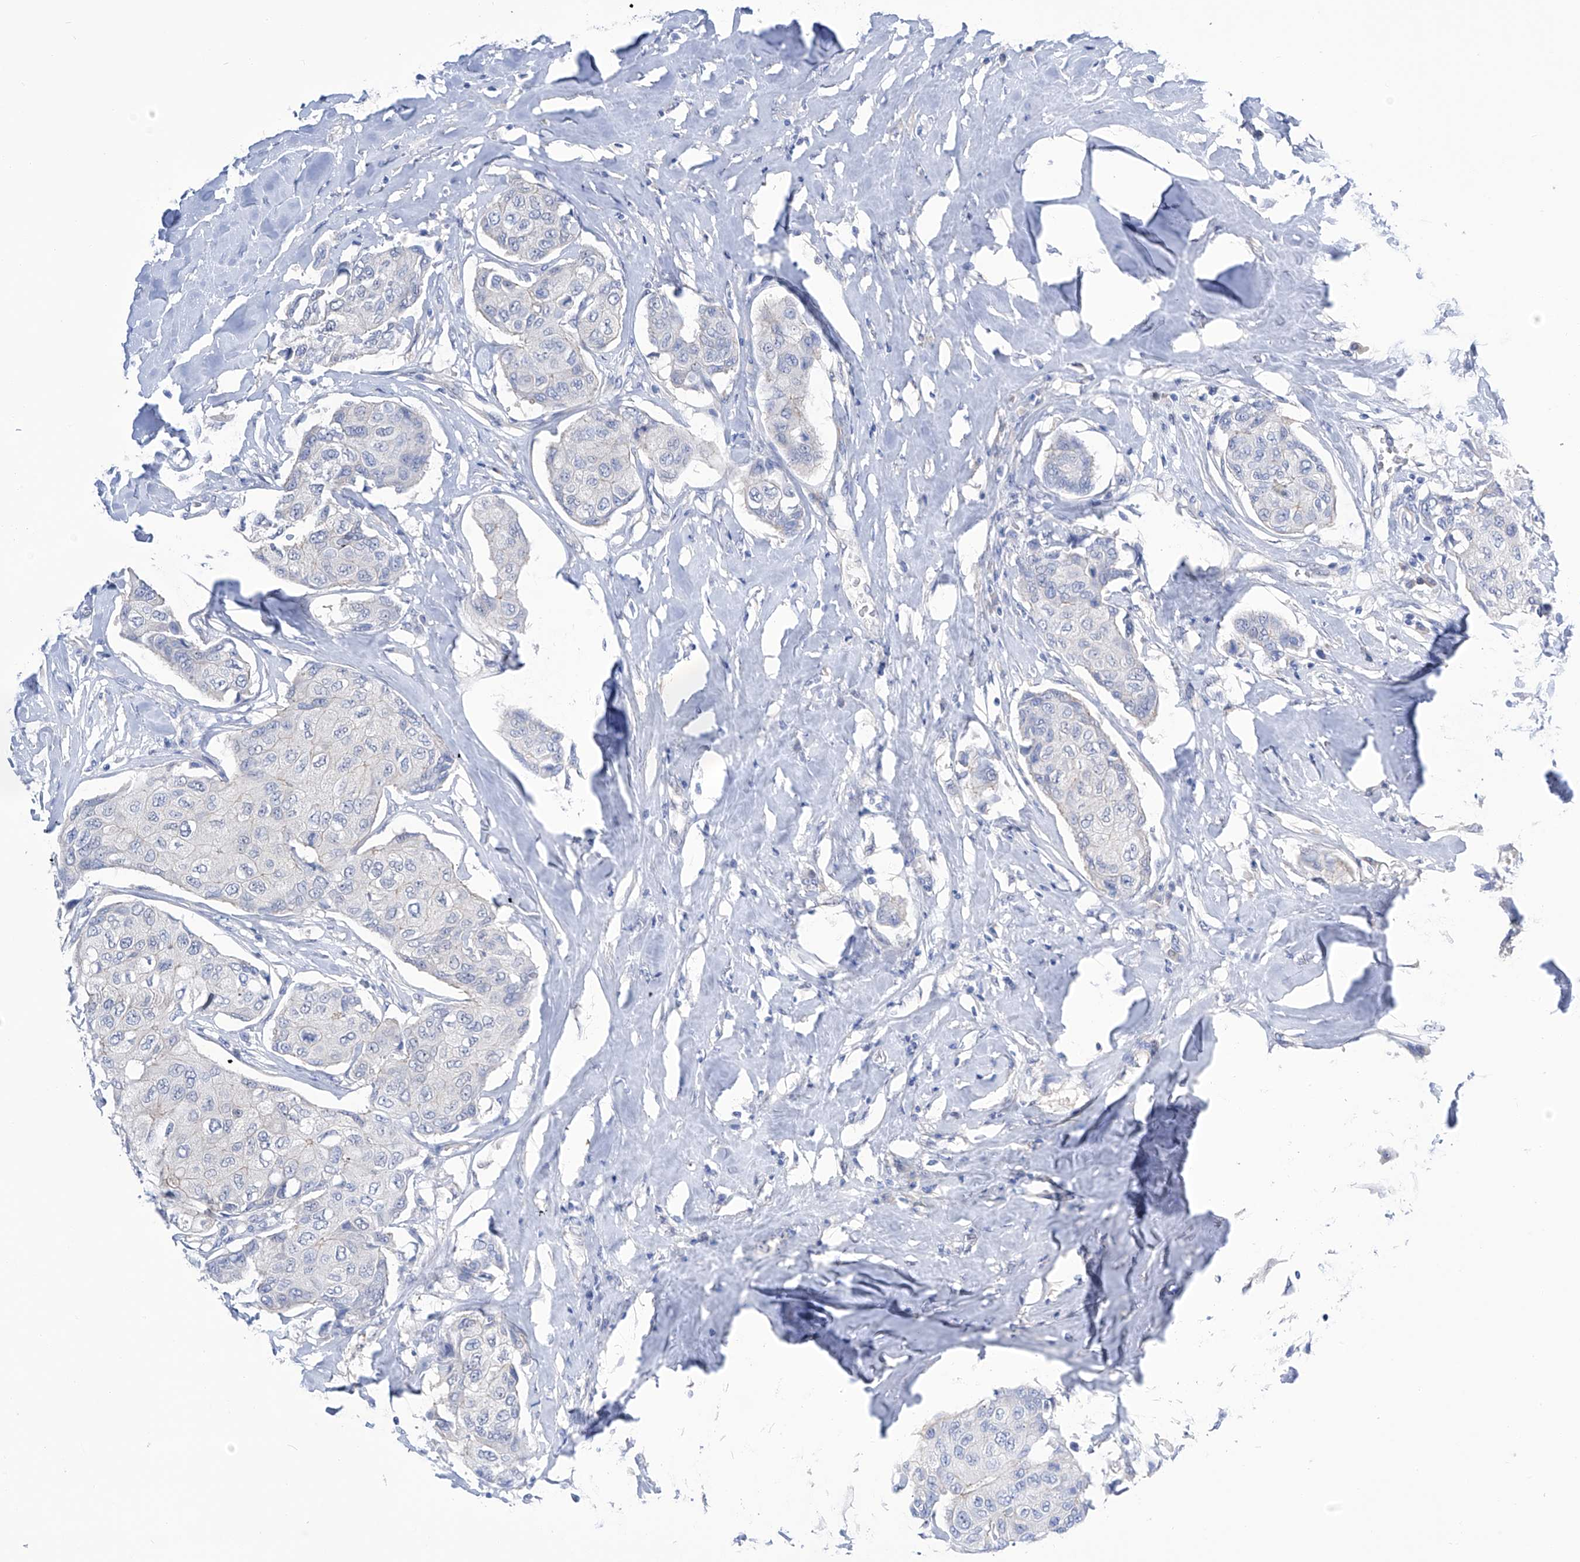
{"staining": {"intensity": "negative", "quantity": "none", "location": "none"}, "tissue": "breast cancer", "cell_type": "Tumor cells", "image_type": "cancer", "snomed": [{"axis": "morphology", "description": "Duct carcinoma"}, {"axis": "topography", "description": "Breast"}], "caption": "Breast intraductal carcinoma was stained to show a protein in brown. There is no significant expression in tumor cells.", "gene": "PGM3", "patient": {"sex": "female", "age": 80}}